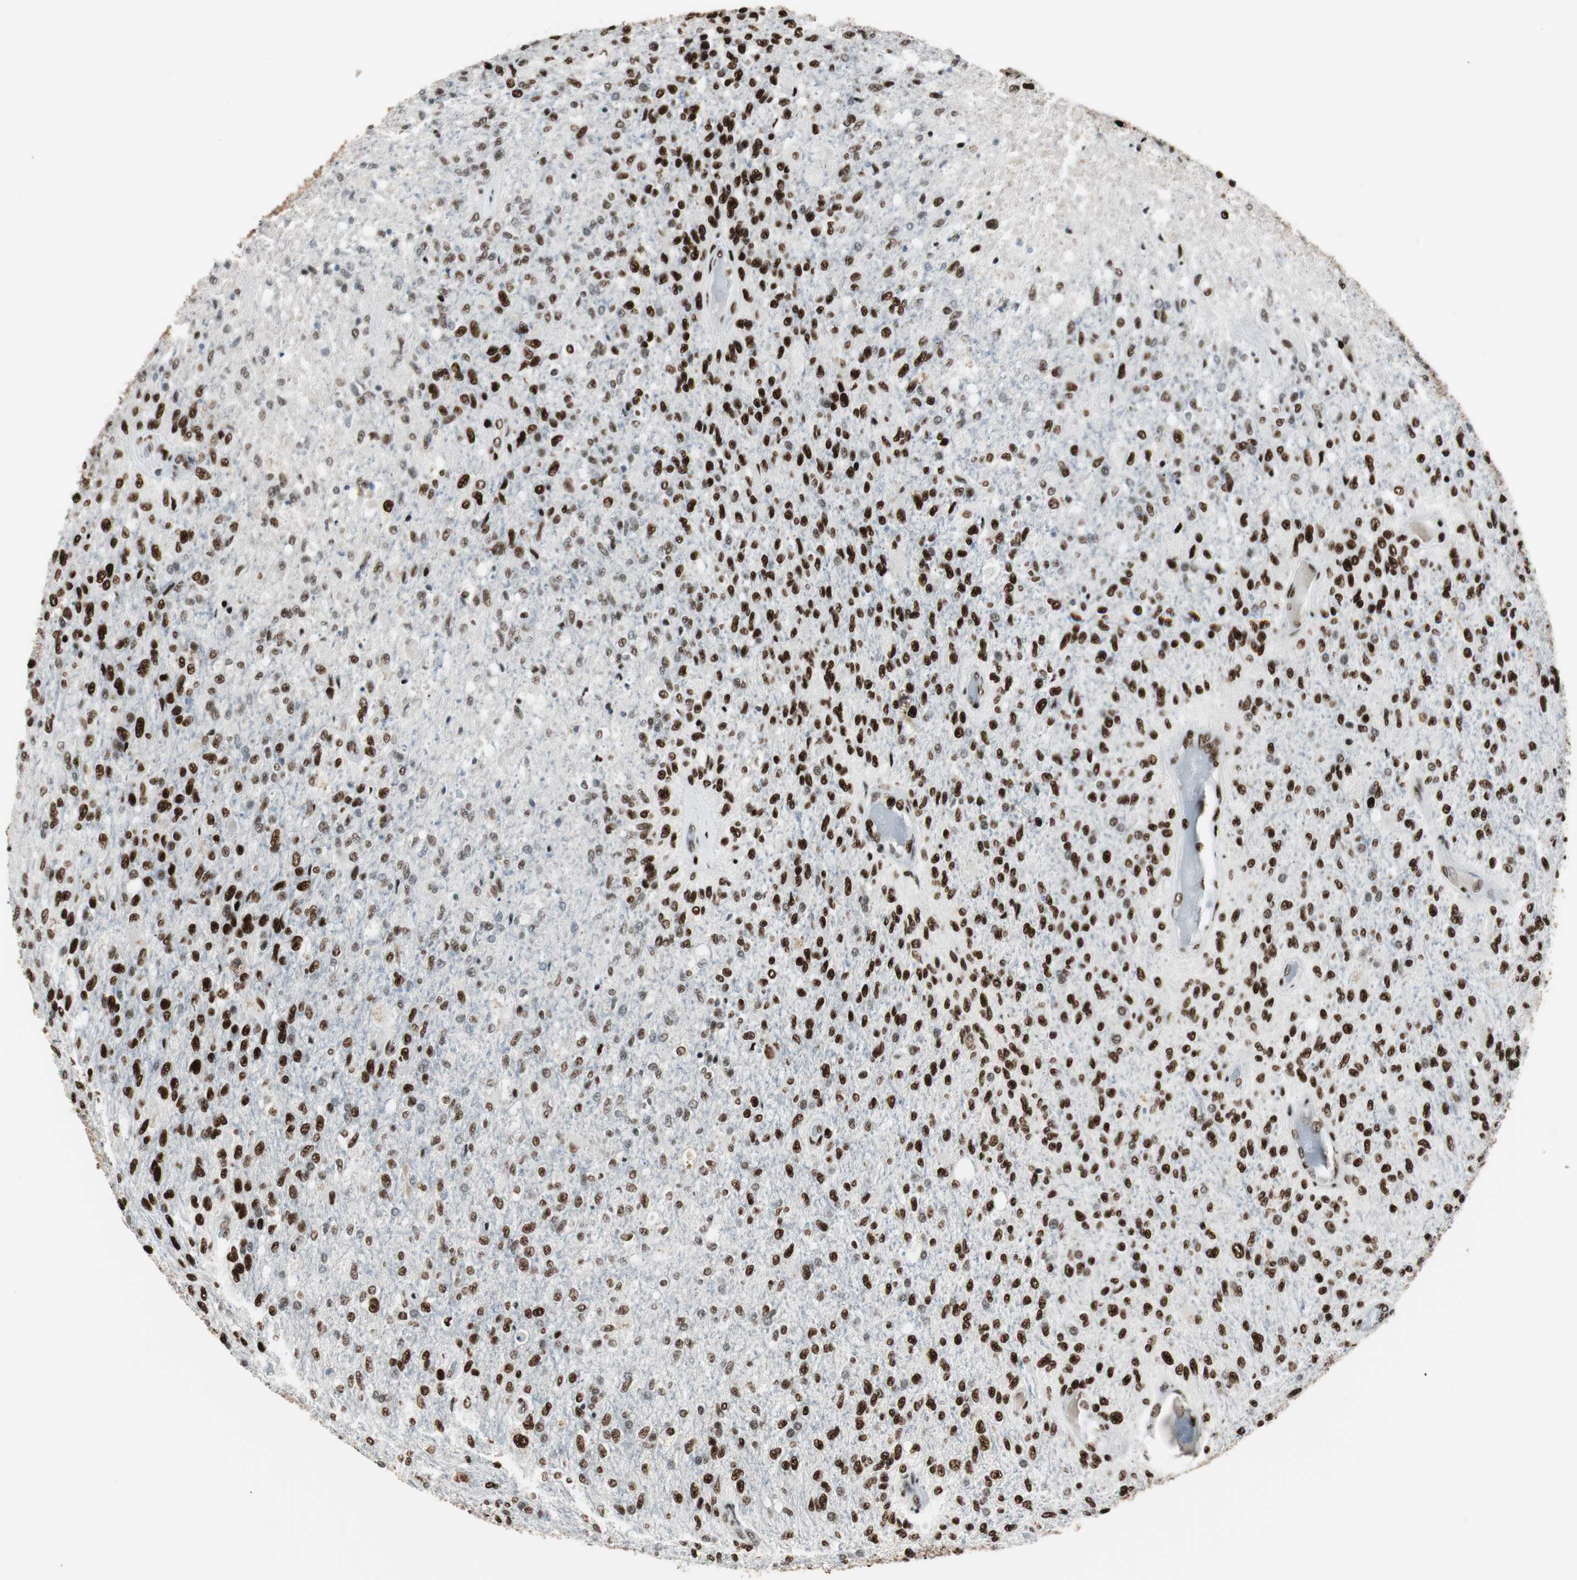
{"staining": {"intensity": "strong", "quantity": ">75%", "location": "nuclear"}, "tissue": "glioma", "cell_type": "Tumor cells", "image_type": "cancer", "snomed": [{"axis": "morphology", "description": "Normal tissue, NOS"}, {"axis": "morphology", "description": "Glioma, malignant, High grade"}, {"axis": "topography", "description": "Cerebral cortex"}], "caption": "Protein expression analysis of human malignant high-grade glioma reveals strong nuclear expression in about >75% of tumor cells.", "gene": "PSME3", "patient": {"sex": "male", "age": 77}}